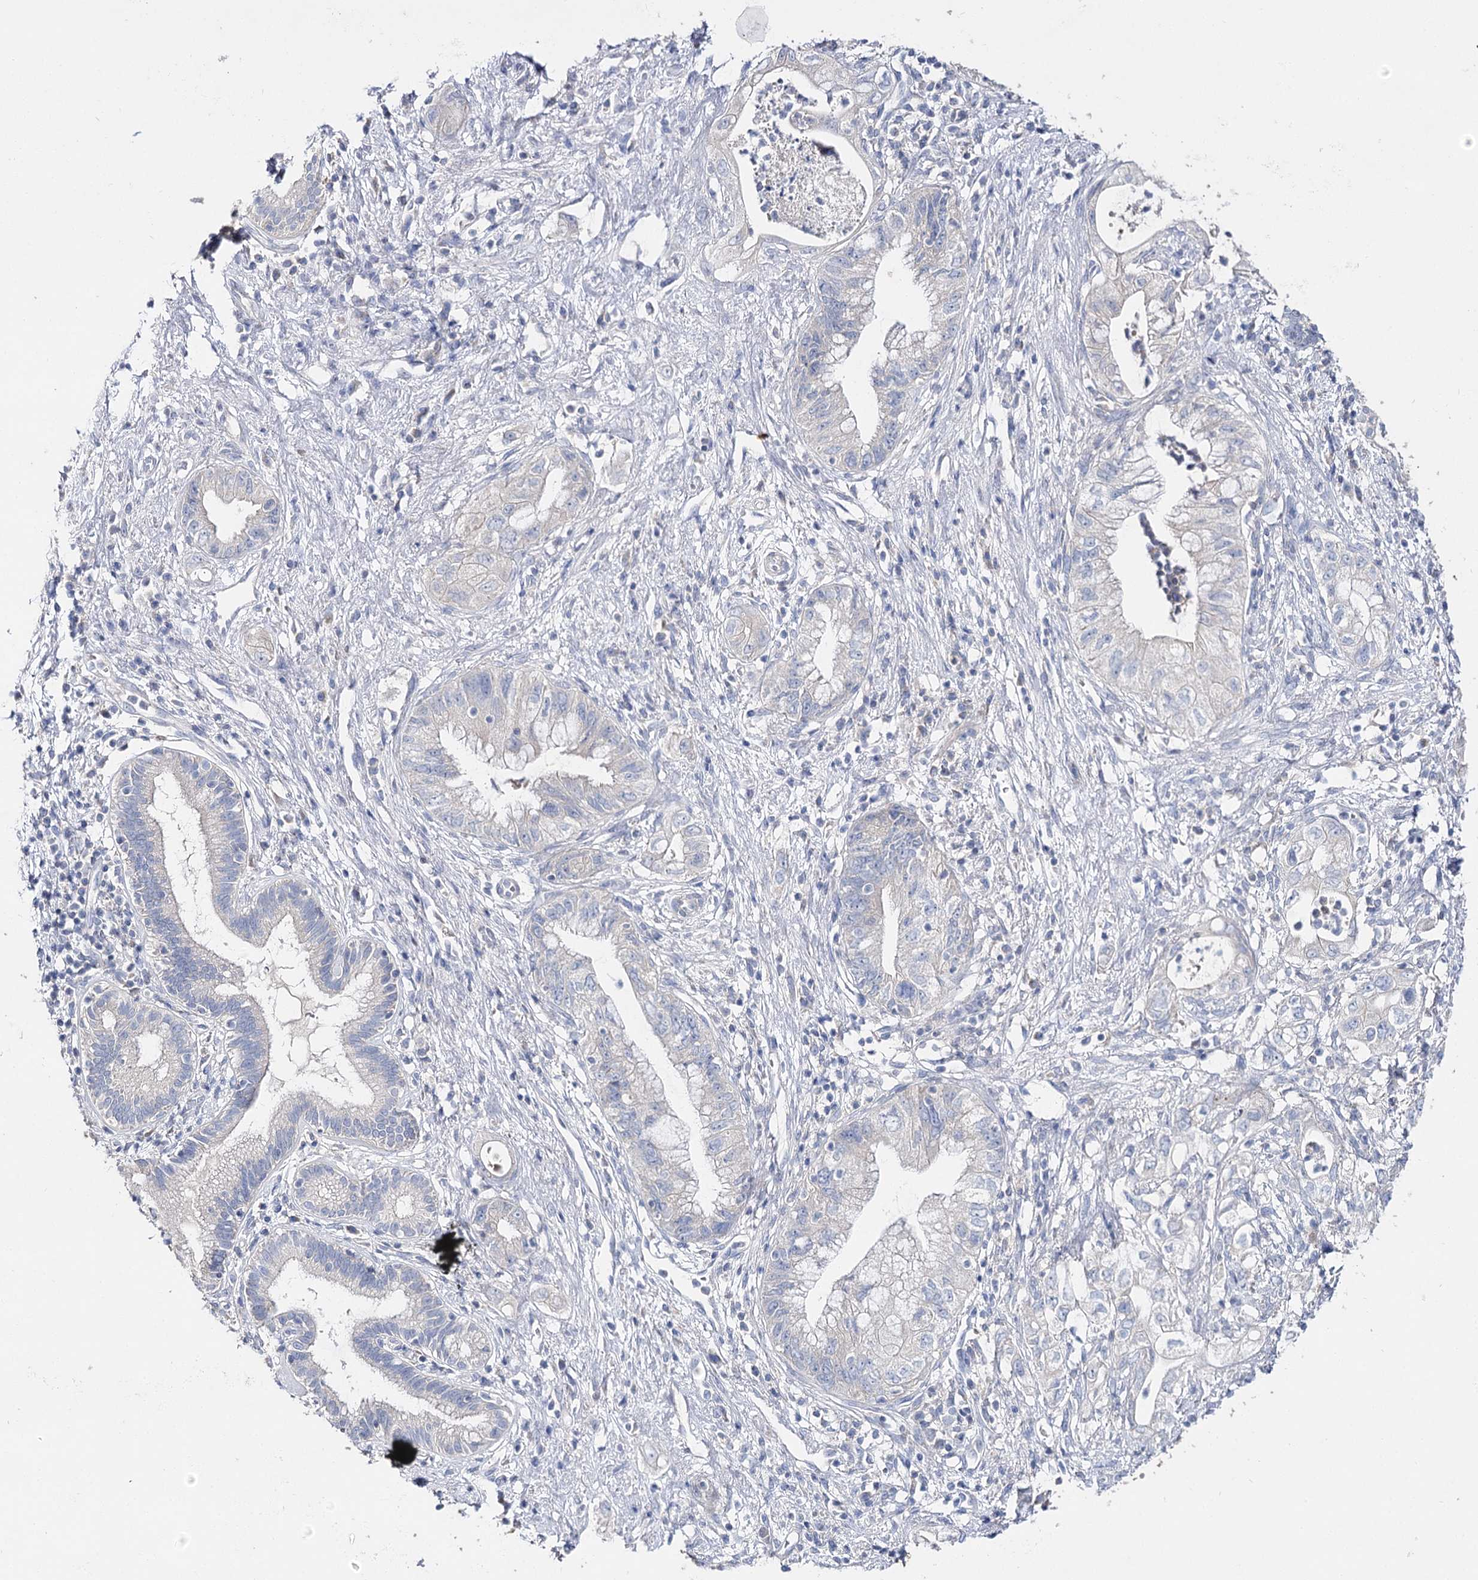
{"staining": {"intensity": "negative", "quantity": "none", "location": "none"}, "tissue": "pancreatic cancer", "cell_type": "Tumor cells", "image_type": "cancer", "snomed": [{"axis": "morphology", "description": "Adenocarcinoma, NOS"}, {"axis": "topography", "description": "Pancreas"}], "caption": "Tumor cells are negative for brown protein staining in adenocarcinoma (pancreatic).", "gene": "NRAP", "patient": {"sex": "female", "age": 73}}